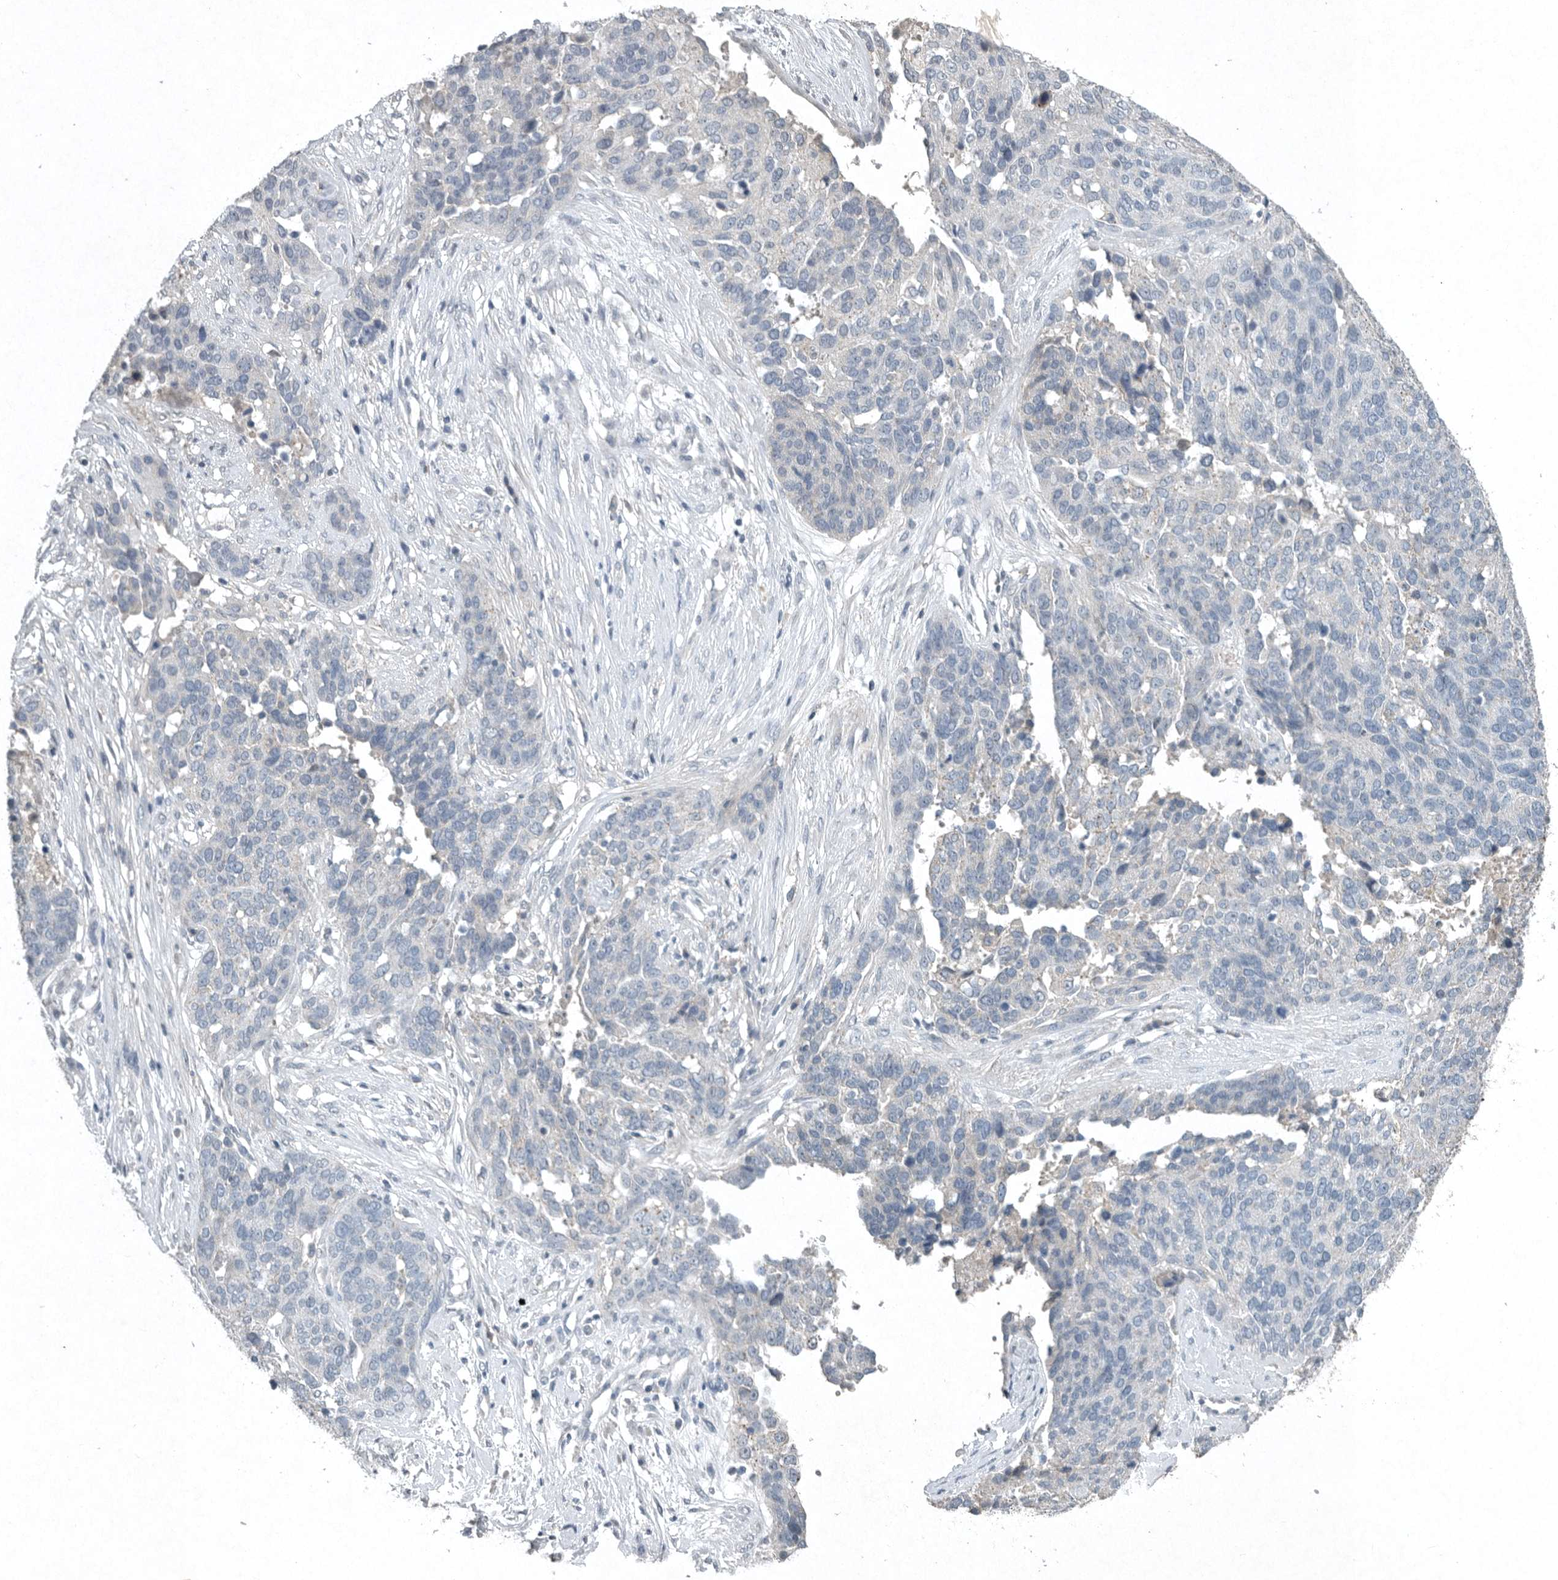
{"staining": {"intensity": "negative", "quantity": "none", "location": "none"}, "tissue": "ovarian cancer", "cell_type": "Tumor cells", "image_type": "cancer", "snomed": [{"axis": "morphology", "description": "Cystadenocarcinoma, serous, NOS"}, {"axis": "topography", "description": "Ovary"}], "caption": "Immunohistochemical staining of ovarian serous cystadenocarcinoma displays no significant expression in tumor cells.", "gene": "IL20", "patient": {"sex": "female", "age": 44}}